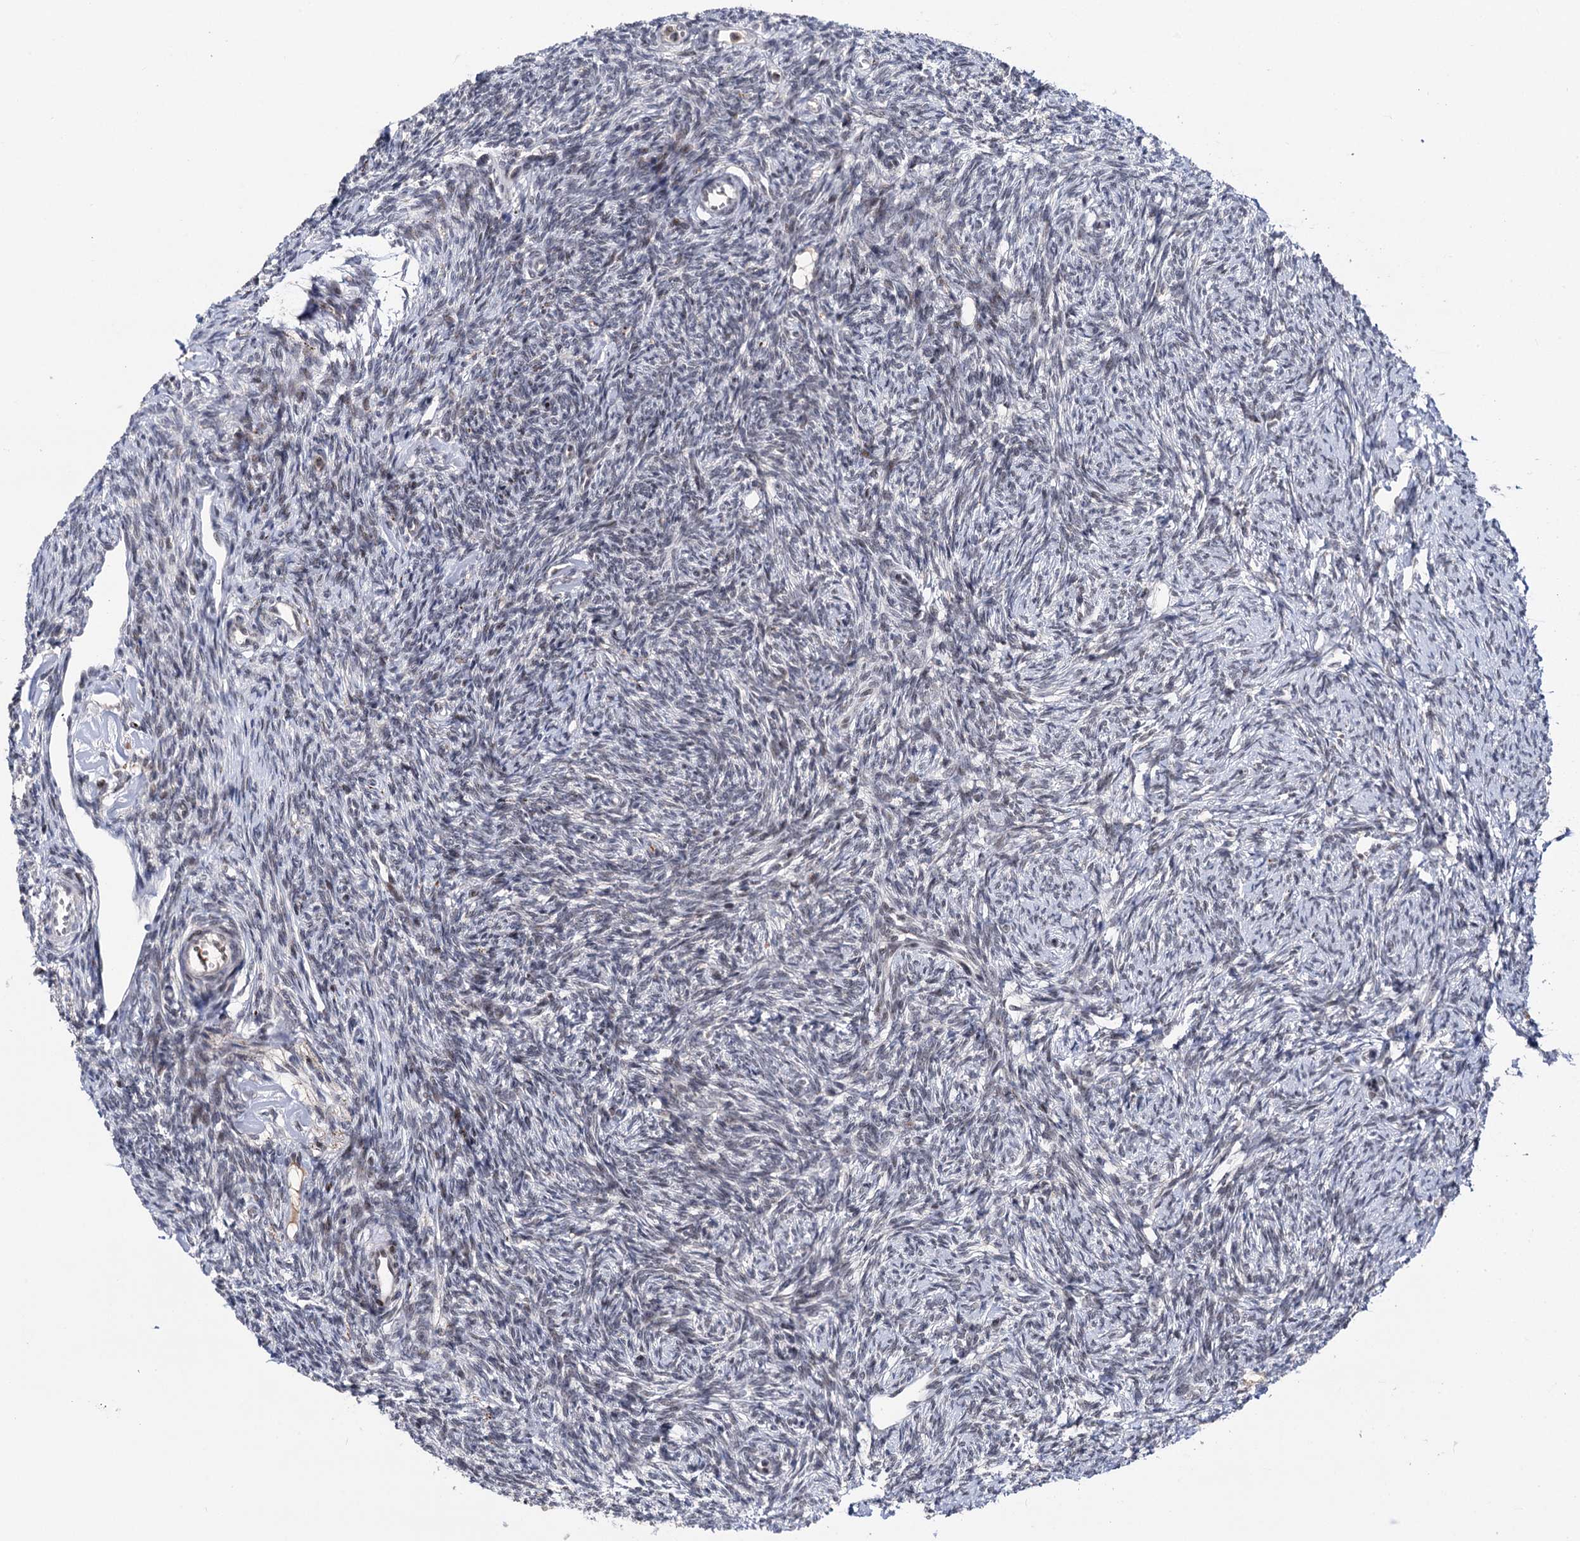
{"staining": {"intensity": "negative", "quantity": "none", "location": "none"}, "tissue": "ovary", "cell_type": "Ovarian stroma cells", "image_type": "normal", "snomed": [{"axis": "morphology", "description": "Normal tissue, NOS"}, {"axis": "morphology", "description": "Cyst, NOS"}, {"axis": "topography", "description": "Ovary"}], "caption": "Ovarian stroma cells are negative for protein expression in normal human ovary. (Brightfield microscopy of DAB (3,3'-diaminobenzidine) immunohistochemistry (IHC) at high magnification).", "gene": "ZCCHC10", "patient": {"sex": "female", "age": 33}}